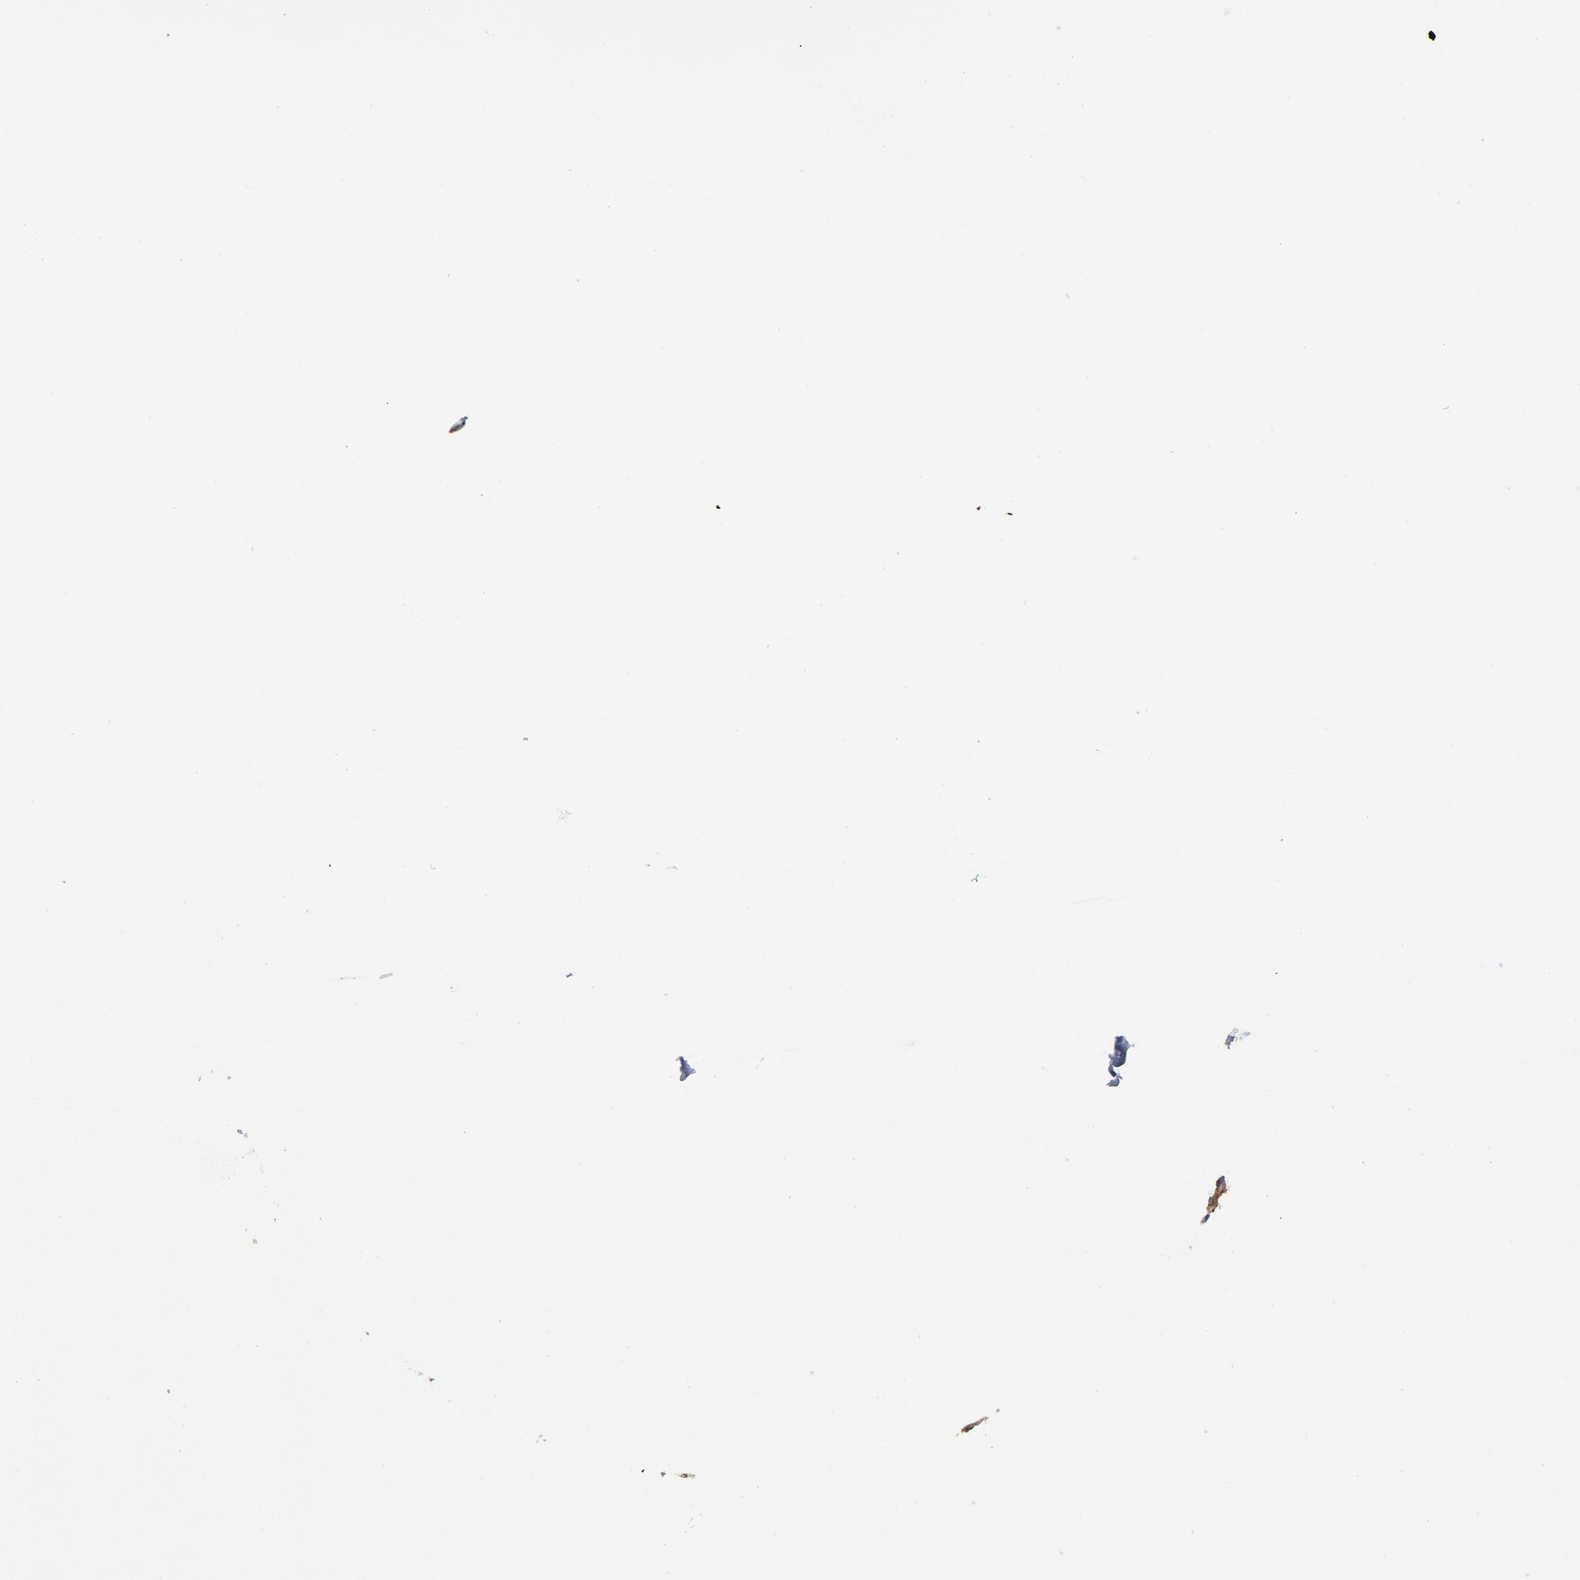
{"staining": {"intensity": "strong", "quantity": ">75%", "location": "cytoplasmic/membranous"}, "tissue": "melanoma", "cell_type": "Tumor cells", "image_type": "cancer", "snomed": [{"axis": "morphology", "description": "Malignant melanoma, NOS"}, {"axis": "topography", "description": "Skin"}], "caption": "Malignant melanoma stained with IHC demonstrates strong cytoplasmic/membranous staining in approximately >75% of tumor cells.", "gene": "AKT2", "patient": {"sex": "female", "age": 38}}